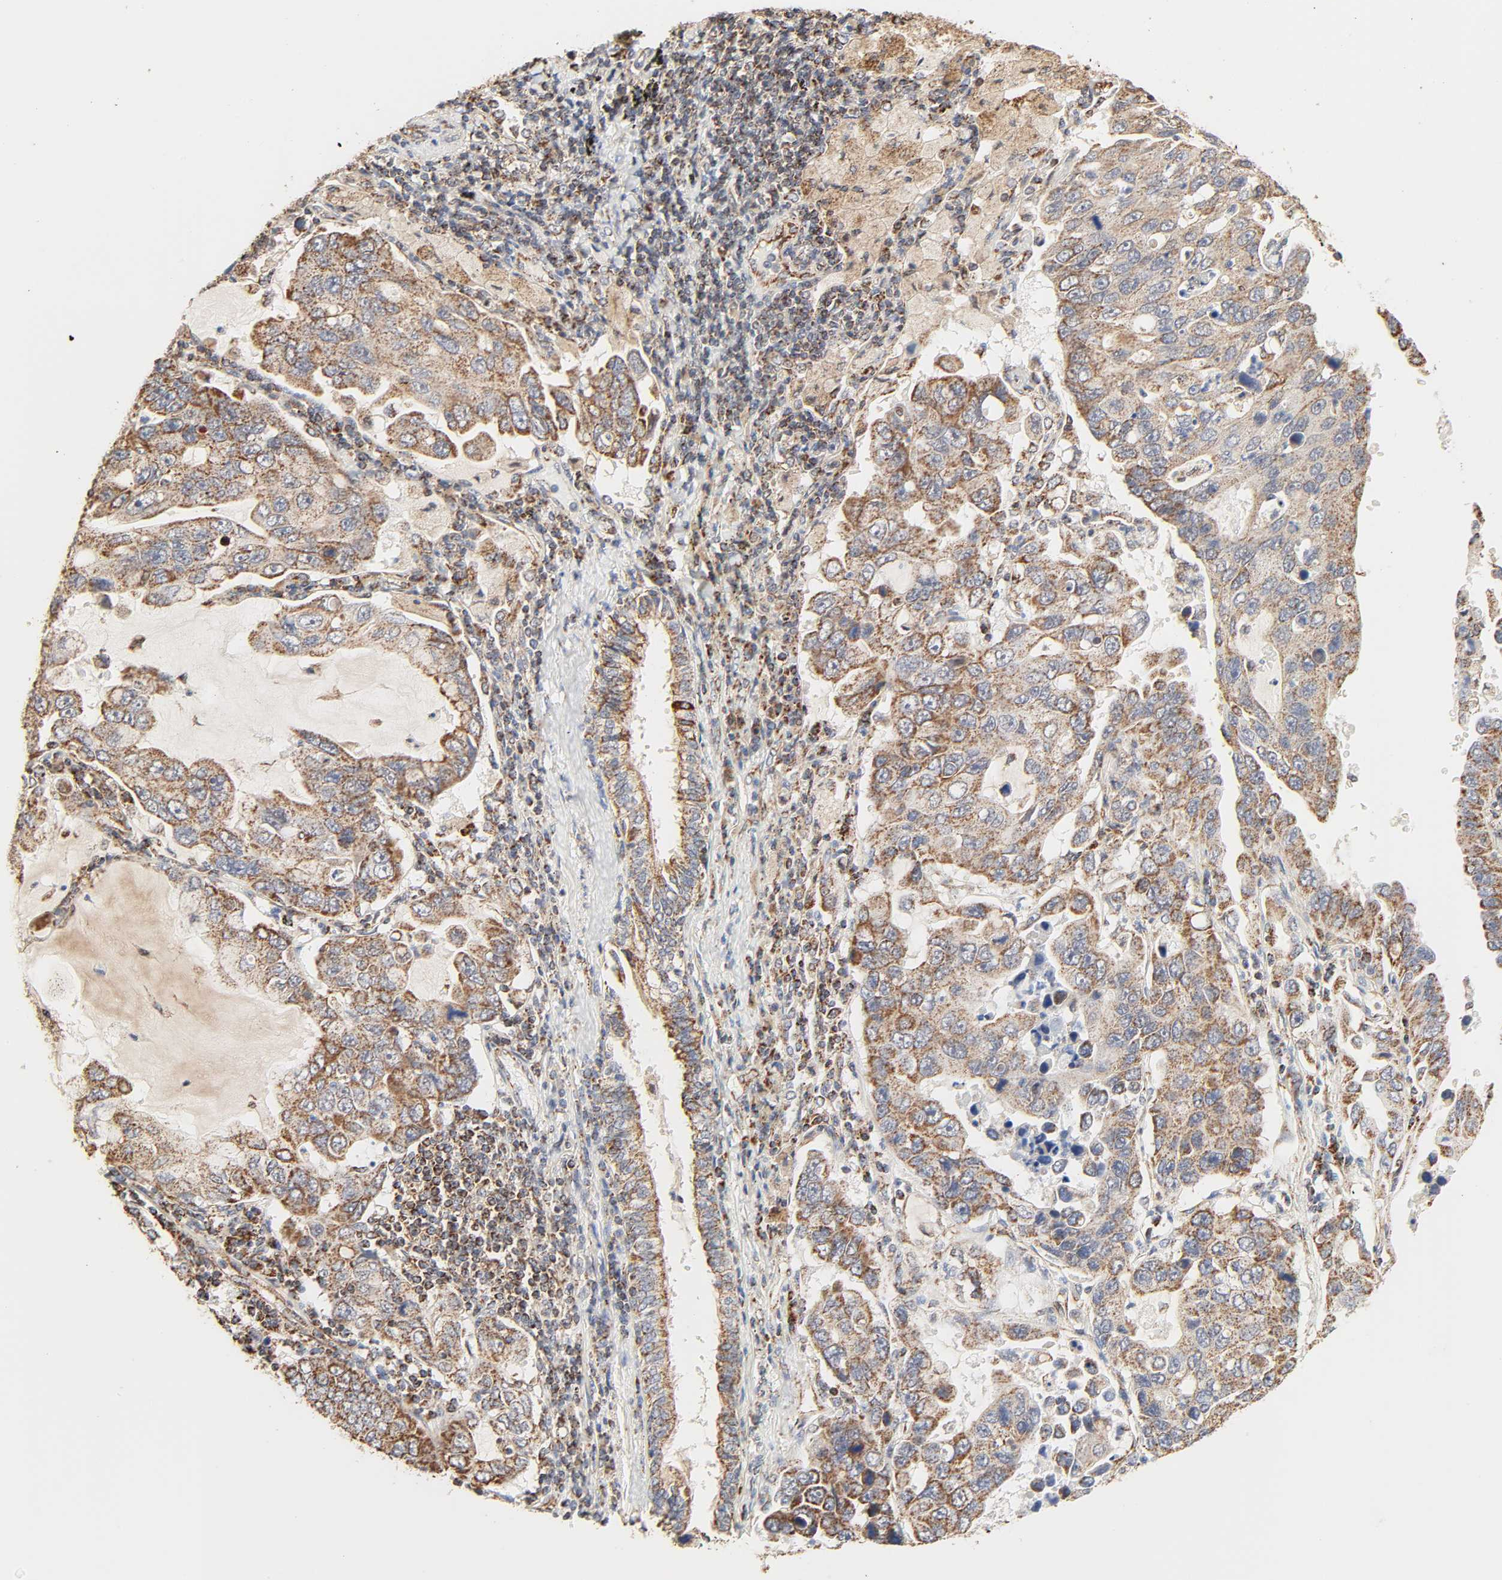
{"staining": {"intensity": "moderate", "quantity": ">75%", "location": "cytoplasmic/membranous"}, "tissue": "lung cancer", "cell_type": "Tumor cells", "image_type": "cancer", "snomed": [{"axis": "morphology", "description": "Adenocarcinoma, NOS"}, {"axis": "topography", "description": "Lung"}], "caption": "The immunohistochemical stain shows moderate cytoplasmic/membranous expression in tumor cells of lung adenocarcinoma tissue.", "gene": "ZMAT5", "patient": {"sex": "male", "age": 64}}